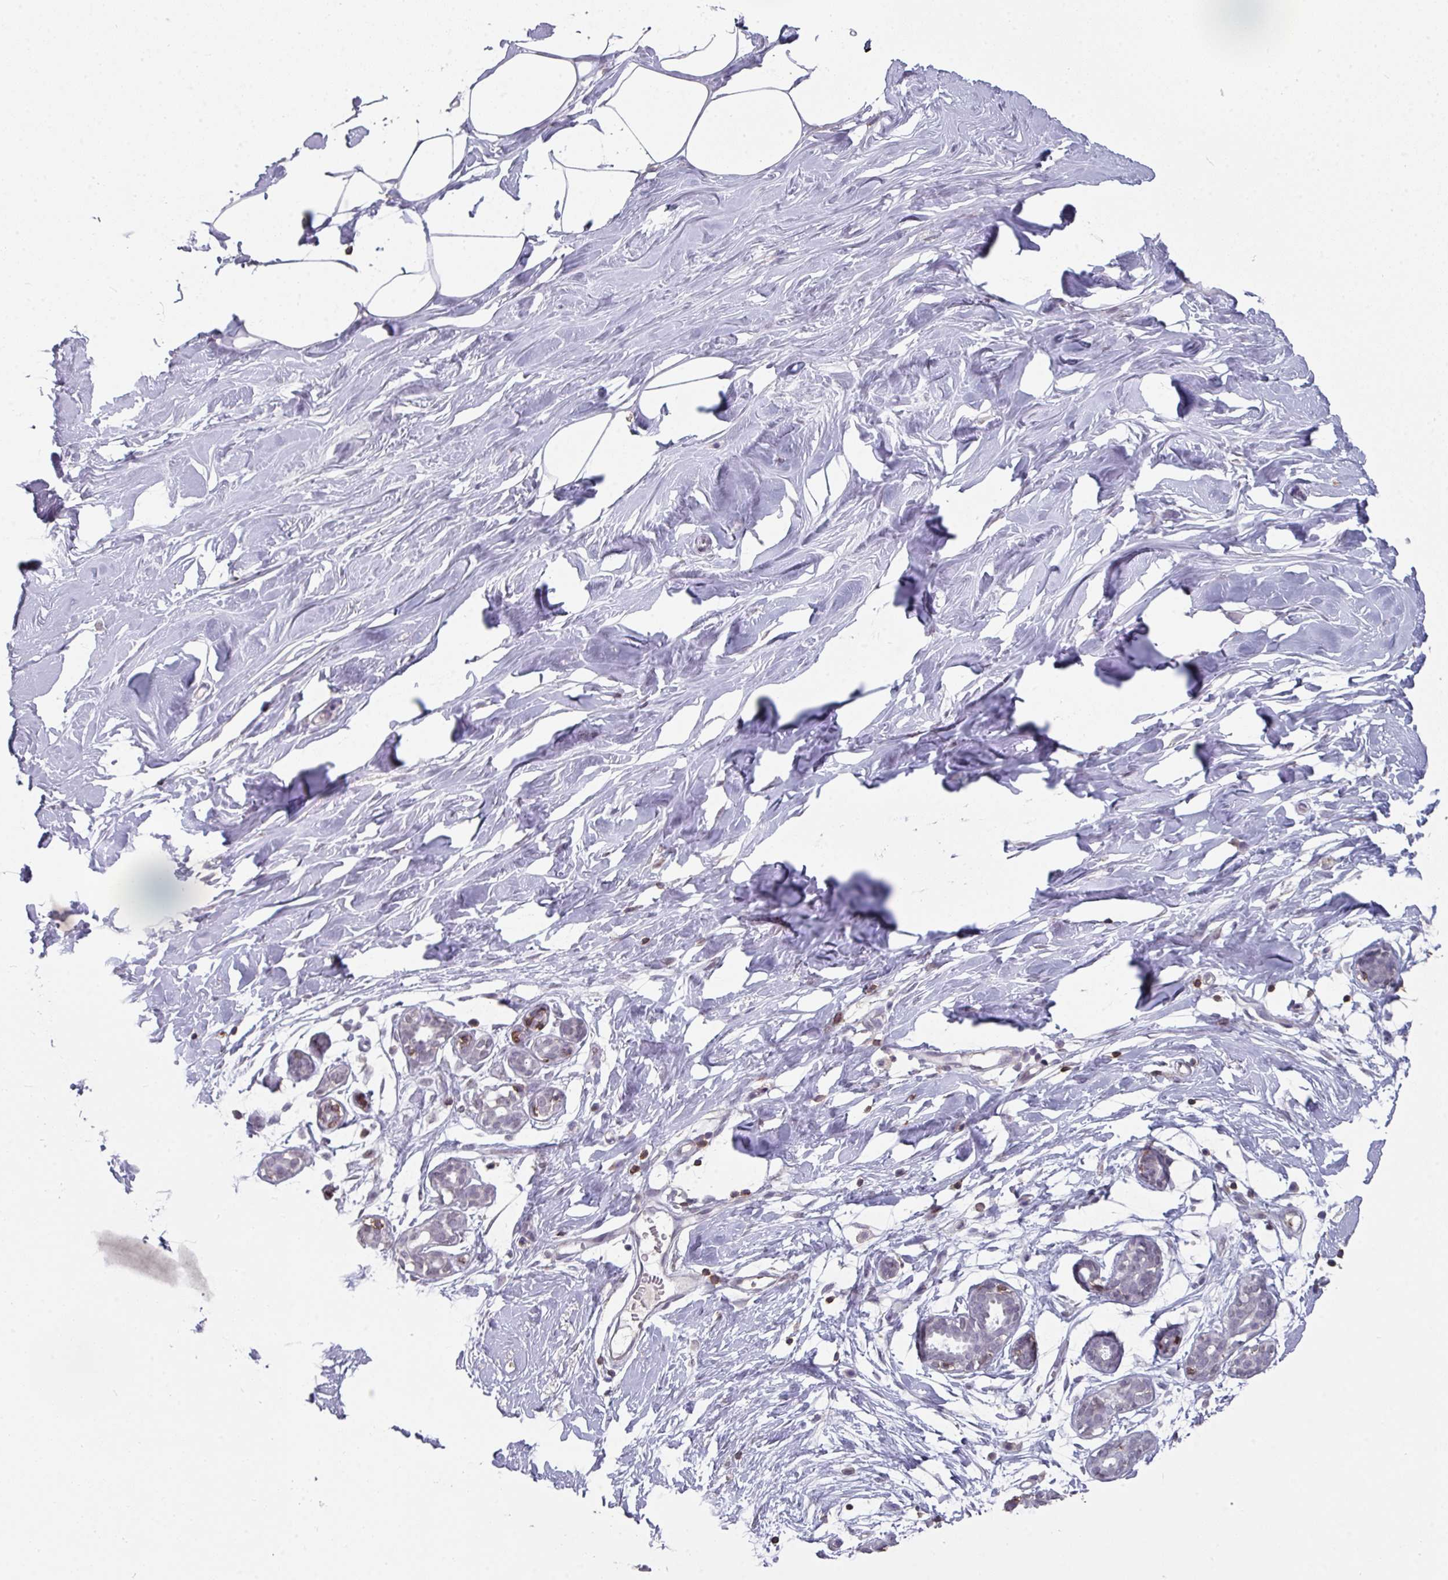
{"staining": {"intensity": "negative", "quantity": "none", "location": "none"}, "tissue": "breast", "cell_type": "Adipocytes", "image_type": "normal", "snomed": [{"axis": "morphology", "description": "Normal tissue, NOS"}, {"axis": "topography", "description": "Breast"}], "caption": "Immunohistochemistry image of unremarkable breast: breast stained with DAB shows no significant protein expression in adipocytes. (DAB IHC with hematoxylin counter stain).", "gene": "RASAL3", "patient": {"sex": "female", "age": 27}}